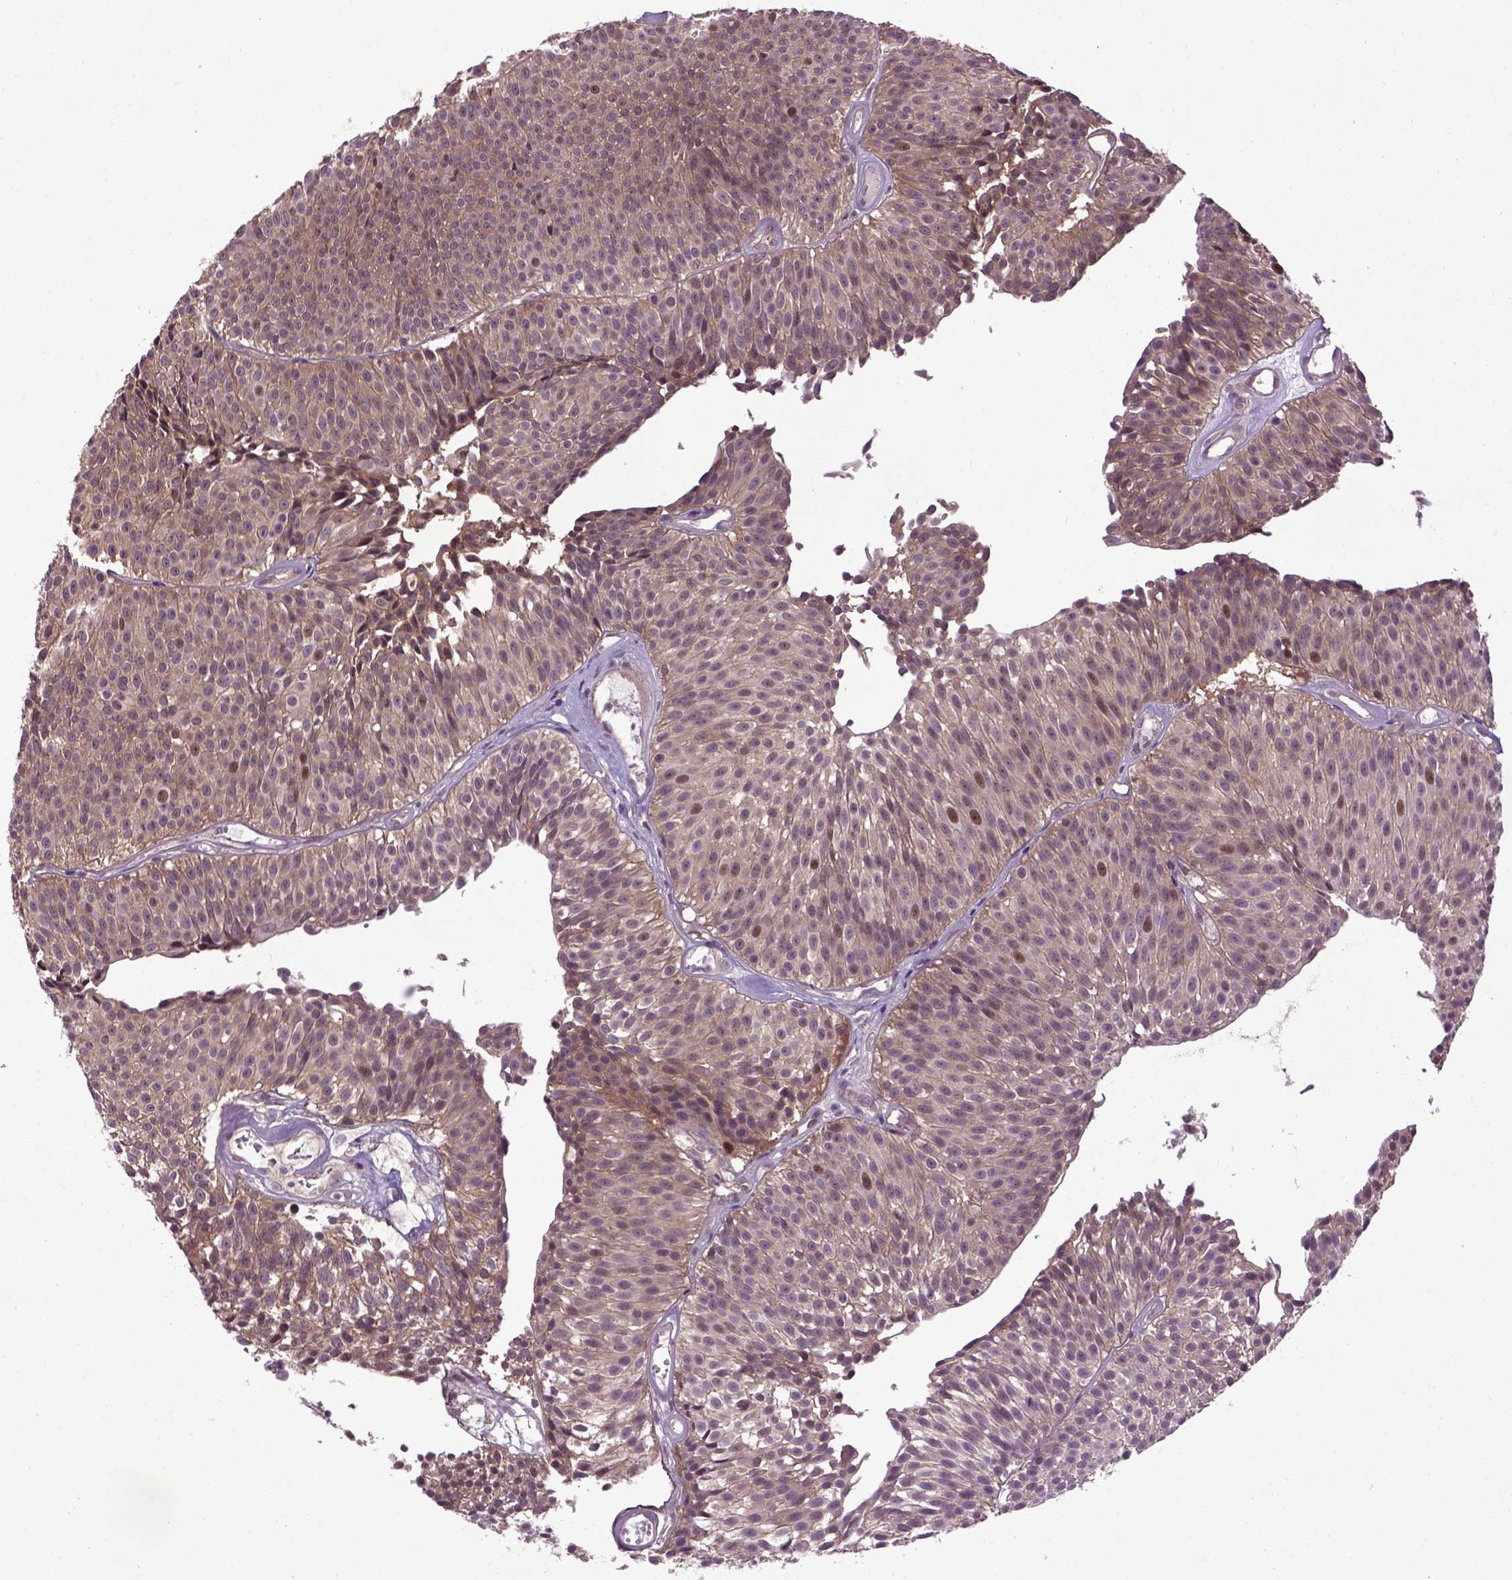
{"staining": {"intensity": "moderate", "quantity": ">75%", "location": "cytoplasmic/membranous"}, "tissue": "urothelial cancer", "cell_type": "Tumor cells", "image_type": "cancer", "snomed": [{"axis": "morphology", "description": "Urothelial carcinoma, Low grade"}, {"axis": "topography", "description": "Urinary bladder"}], "caption": "A medium amount of moderate cytoplasmic/membranous expression is seen in approximately >75% of tumor cells in urothelial cancer tissue. (brown staining indicates protein expression, while blue staining denotes nuclei).", "gene": "WDR48", "patient": {"sex": "male", "age": 63}}